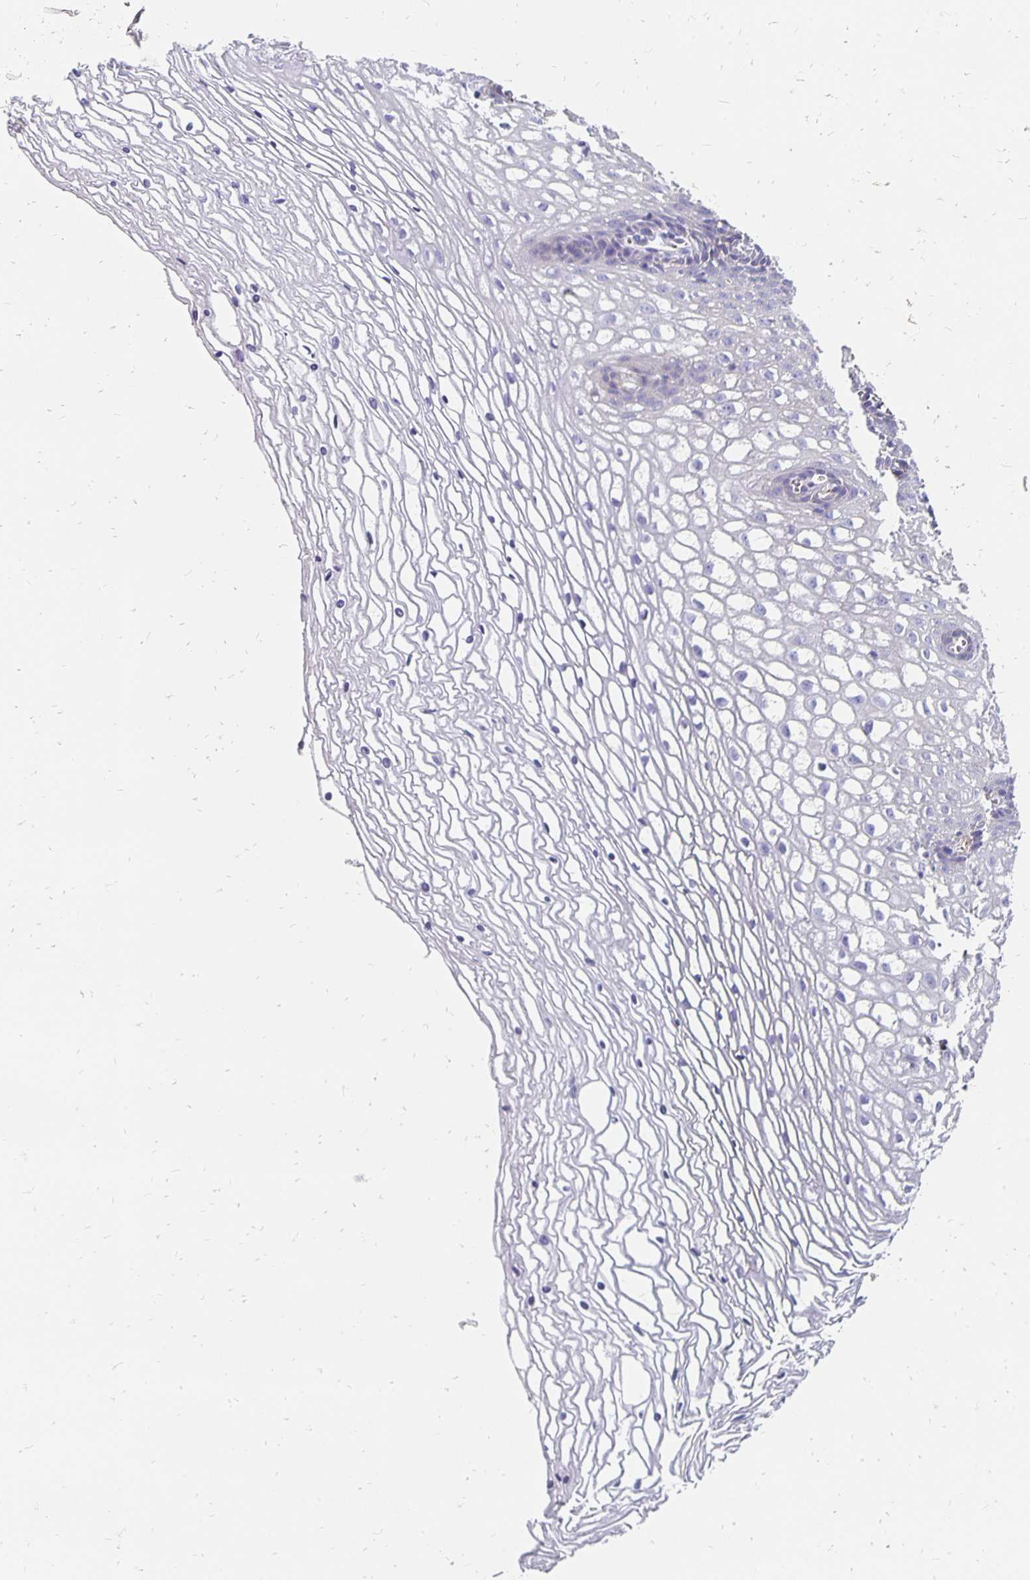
{"staining": {"intensity": "negative", "quantity": "none", "location": "none"}, "tissue": "cervix", "cell_type": "Glandular cells", "image_type": "normal", "snomed": [{"axis": "morphology", "description": "Normal tissue, NOS"}, {"axis": "topography", "description": "Cervix"}], "caption": "This is an IHC histopathology image of unremarkable human cervix. There is no positivity in glandular cells.", "gene": "APOB", "patient": {"sex": "female", "age": 36}}